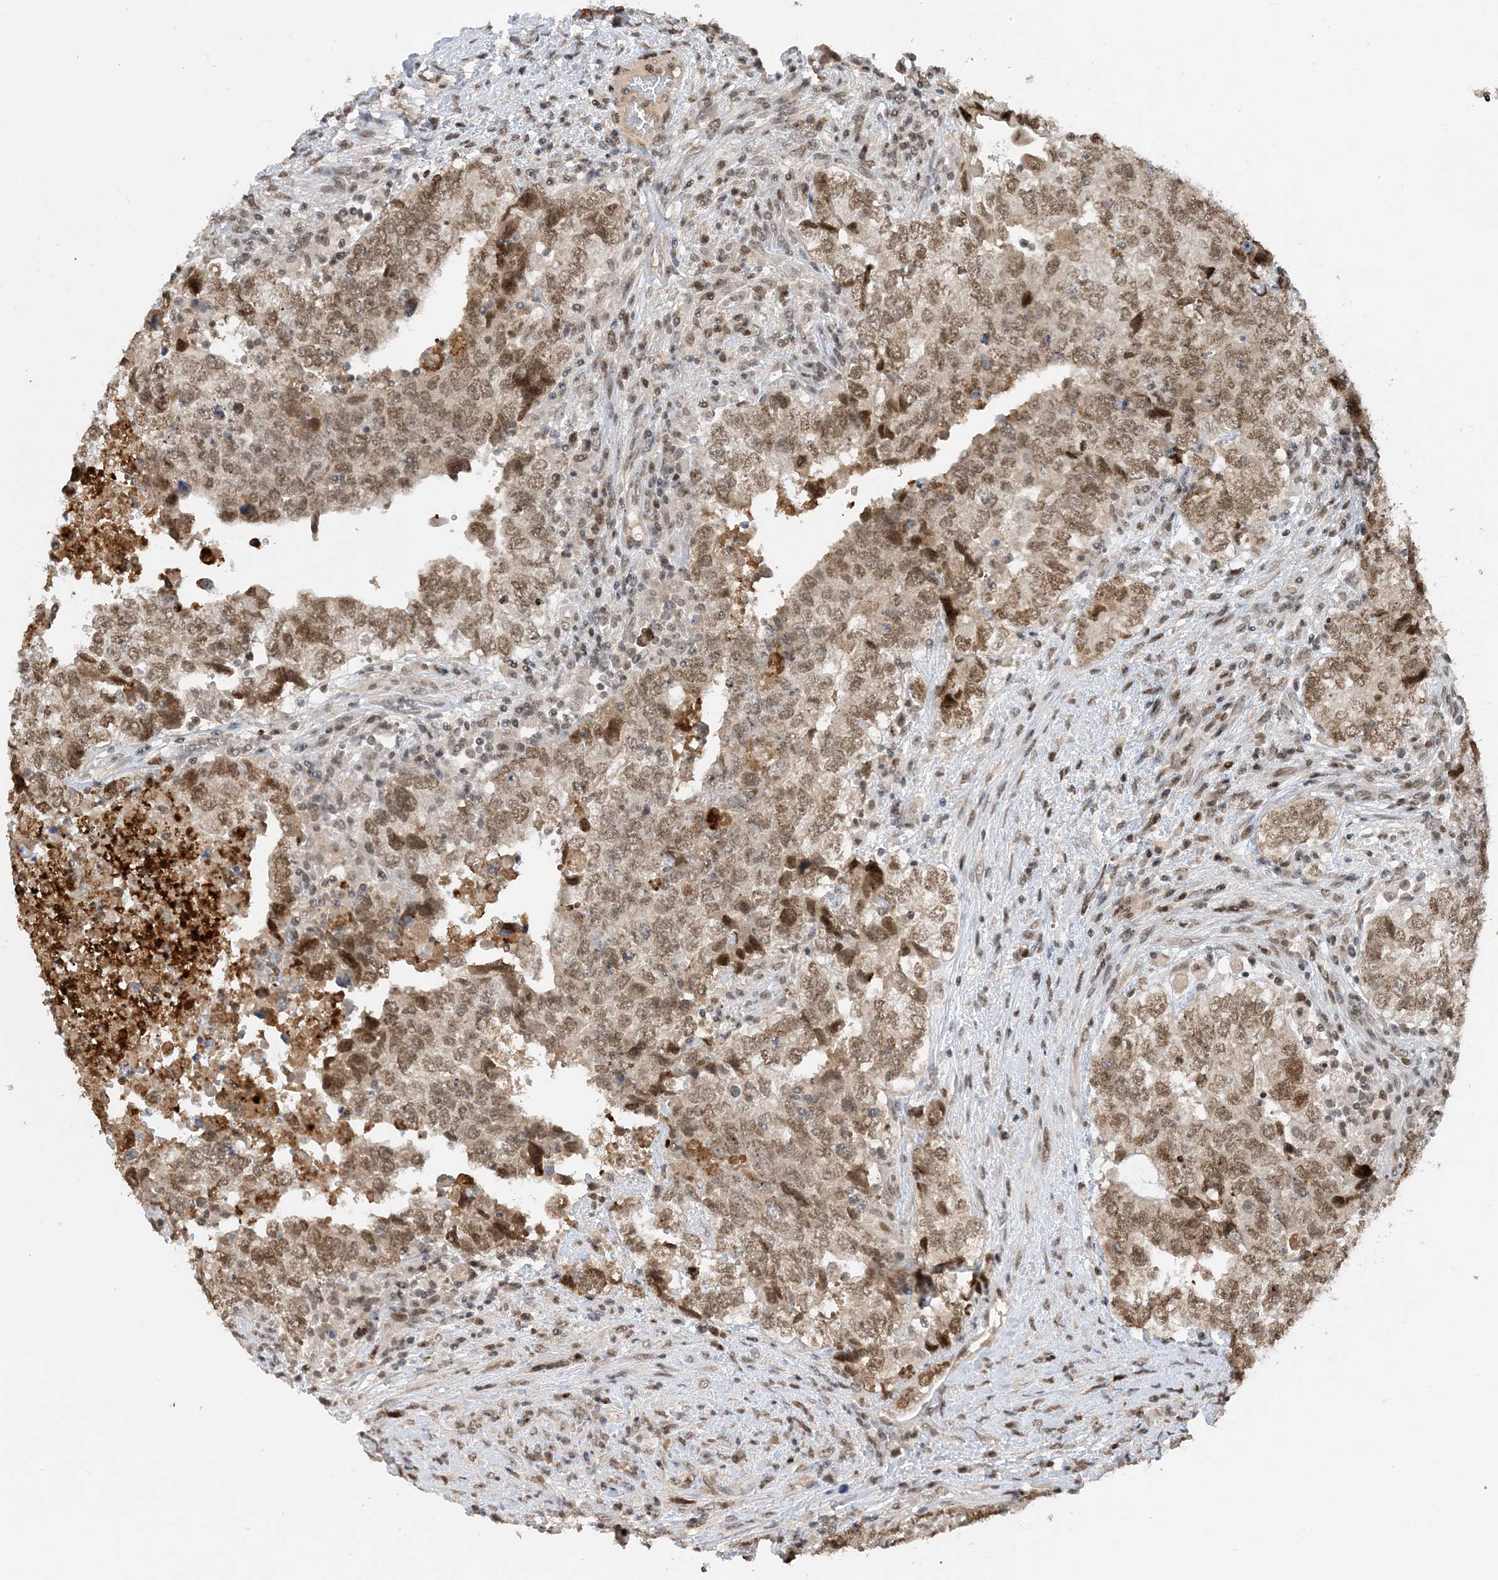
{"staining": {"intensity": "moderate", "quantity": ">75%", "location": "nuclear"}, "tissue": "testis cancer", "cell_type": "Tumor cells", "image_type": "cancer", "snomed": [{"axis": "morphology", "description": "Carcinoma, Embryonal, NOS"}, {"axis": "topography", "description": "Testis"}], "caption": "DAB (3,3'-diaminobenzidine) immunohistochemical staining of embryonal carcinoma (testis) displays moderate nuclear protein positivity in approximately >75% of tumor cells. (Stains: DAB (3,3'-diaminobenzidine) in brown, nuclei in blue, Microscopy: brightfield microscopy at high magnification).", "gene": "ACYP2", "patient": {"sex": "male", "age": 37}}